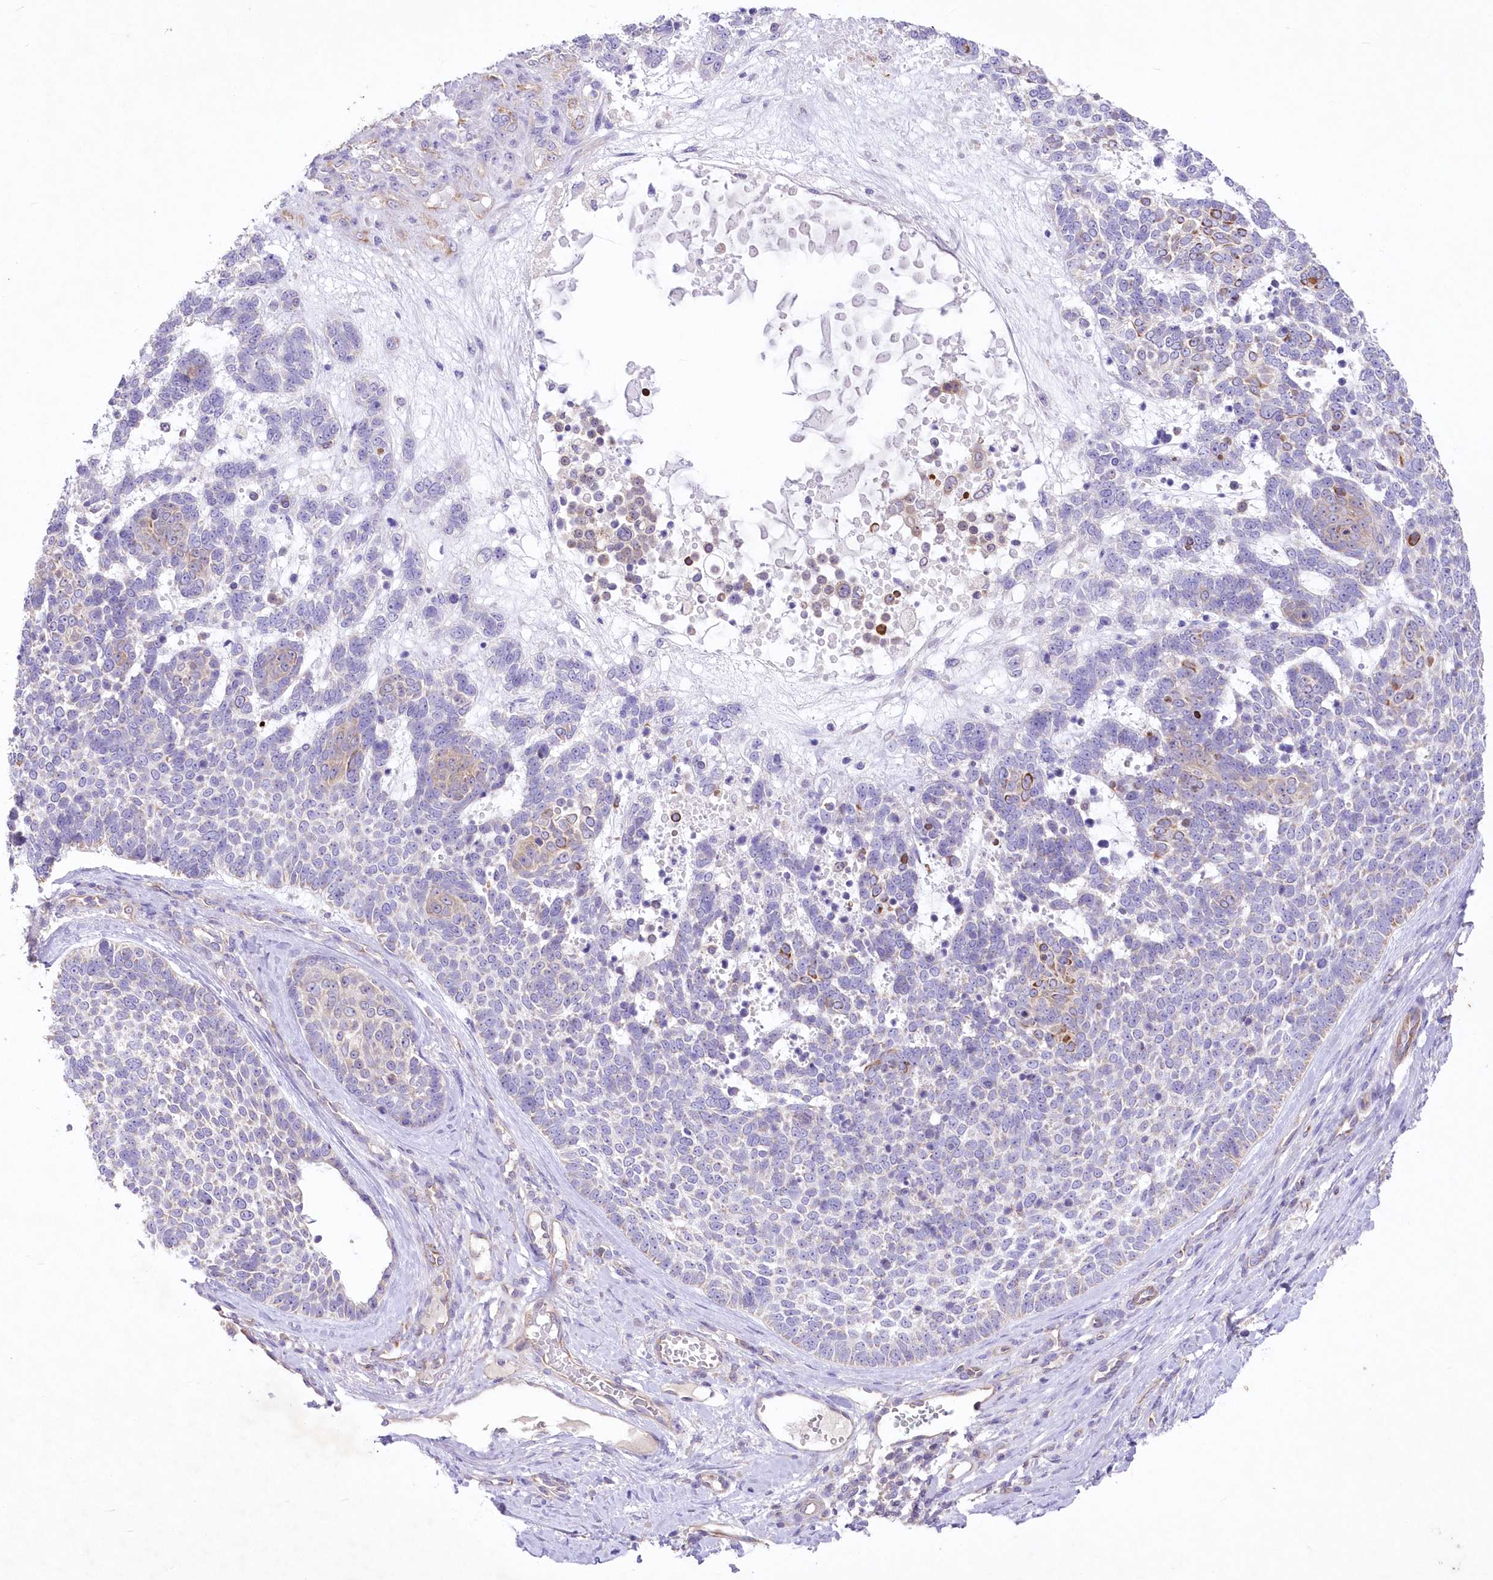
{"staining": {"intensity": "negative", "quantity": "none", "location": "none"}, "tissue": "skin cancer", "cell_type": "Tumor cells", "image_type": "cancer", "snomed": [{"axis": "morphology", "description": "Basal cell carcinoma"}, {"axis": "topography", "description": "Skin"}], "caption": "Tumor cells show no significant protein expression in skin cancer.", "gene": "ITSN2", "patient": {"sex": "female", "age": 81}}